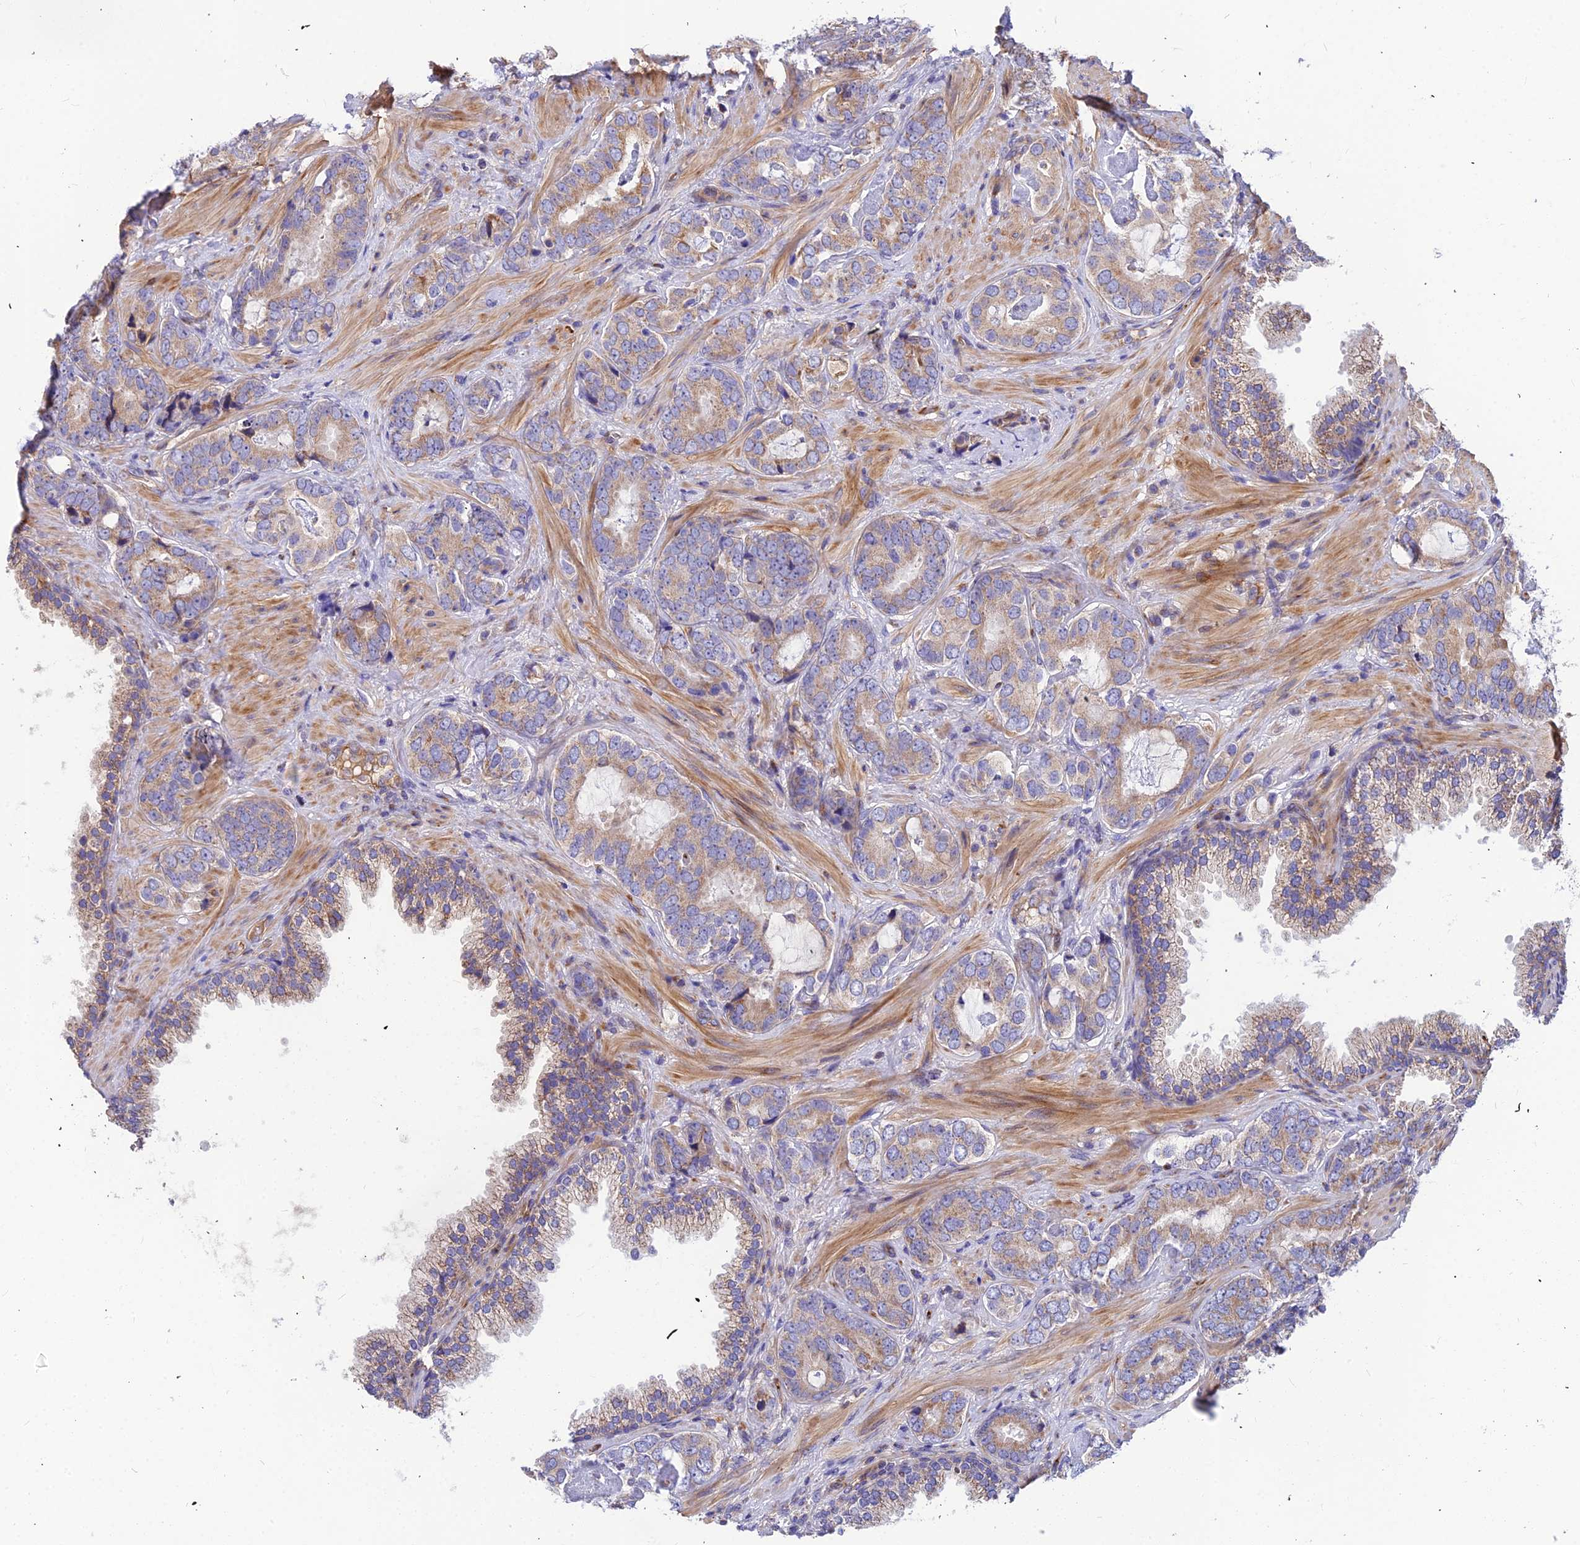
{"staining": {"intensity": "weak", "quantity": "25%-75%", "location": "cytoplasmic/membranous"}, "tissue": "prostate cancer", "cell_type": "Tumor cells", "image_type": "cancer", "snomed": [{"axis": "morphology", "description": "Adenocarcinoma, High grade"}, {"axis": "topography", "description": "Prostate"}], "caption": "High-power microscopy captured an immunohistochemistry histopathology image of adenocarcinoma (high-grade) (prostate), revealing weak cytoplasmic/membranous positivity in about 25%-75% of tumor cells. Immunohistochemistry stains the protein of interest in brown and the nuclei are stained blue.", "gene": "ASPHD1", "patient": {"sex": "male", "age": 71}}